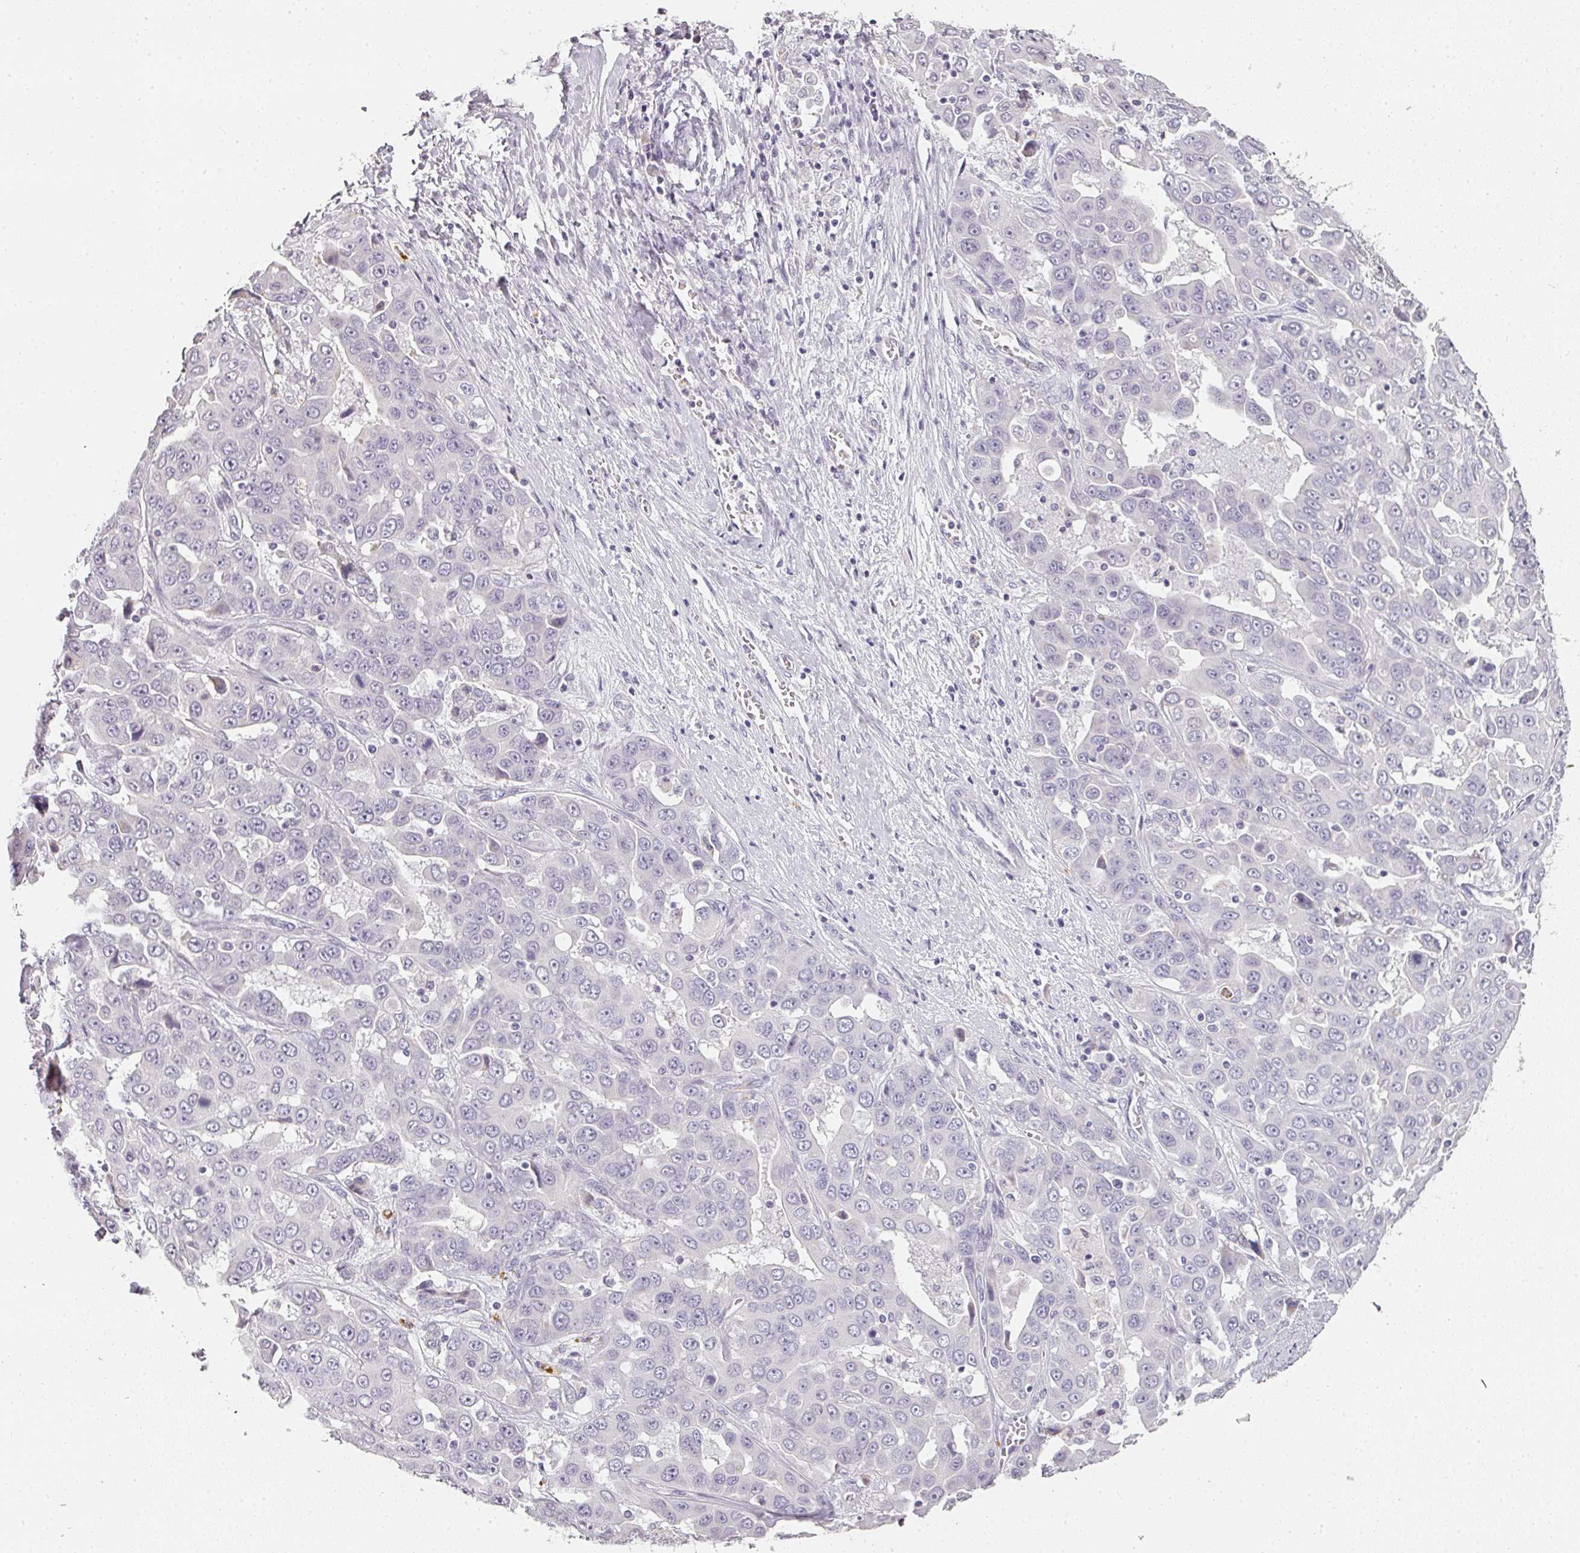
{"staining": {"intensity": "negative", "quantity": "none", "location": "none"}, "tissue": "liver cancer", "cell_type": "Tumor cells", "image_type": "cancer", "snomed": [{"axis": "morphology", "description": "Cholangiocarcinoma"}, {"axis": "topography", "description": "Liver"}], "caption": "Immunohistochemical staining of human cholangiocarcinoma (liver) reveals no significant staining in tumor cells. (IHC, brightfield microscopy, high magnification).", "gene": "CAMP", "patient": {"sex": "female", "age": 52}}